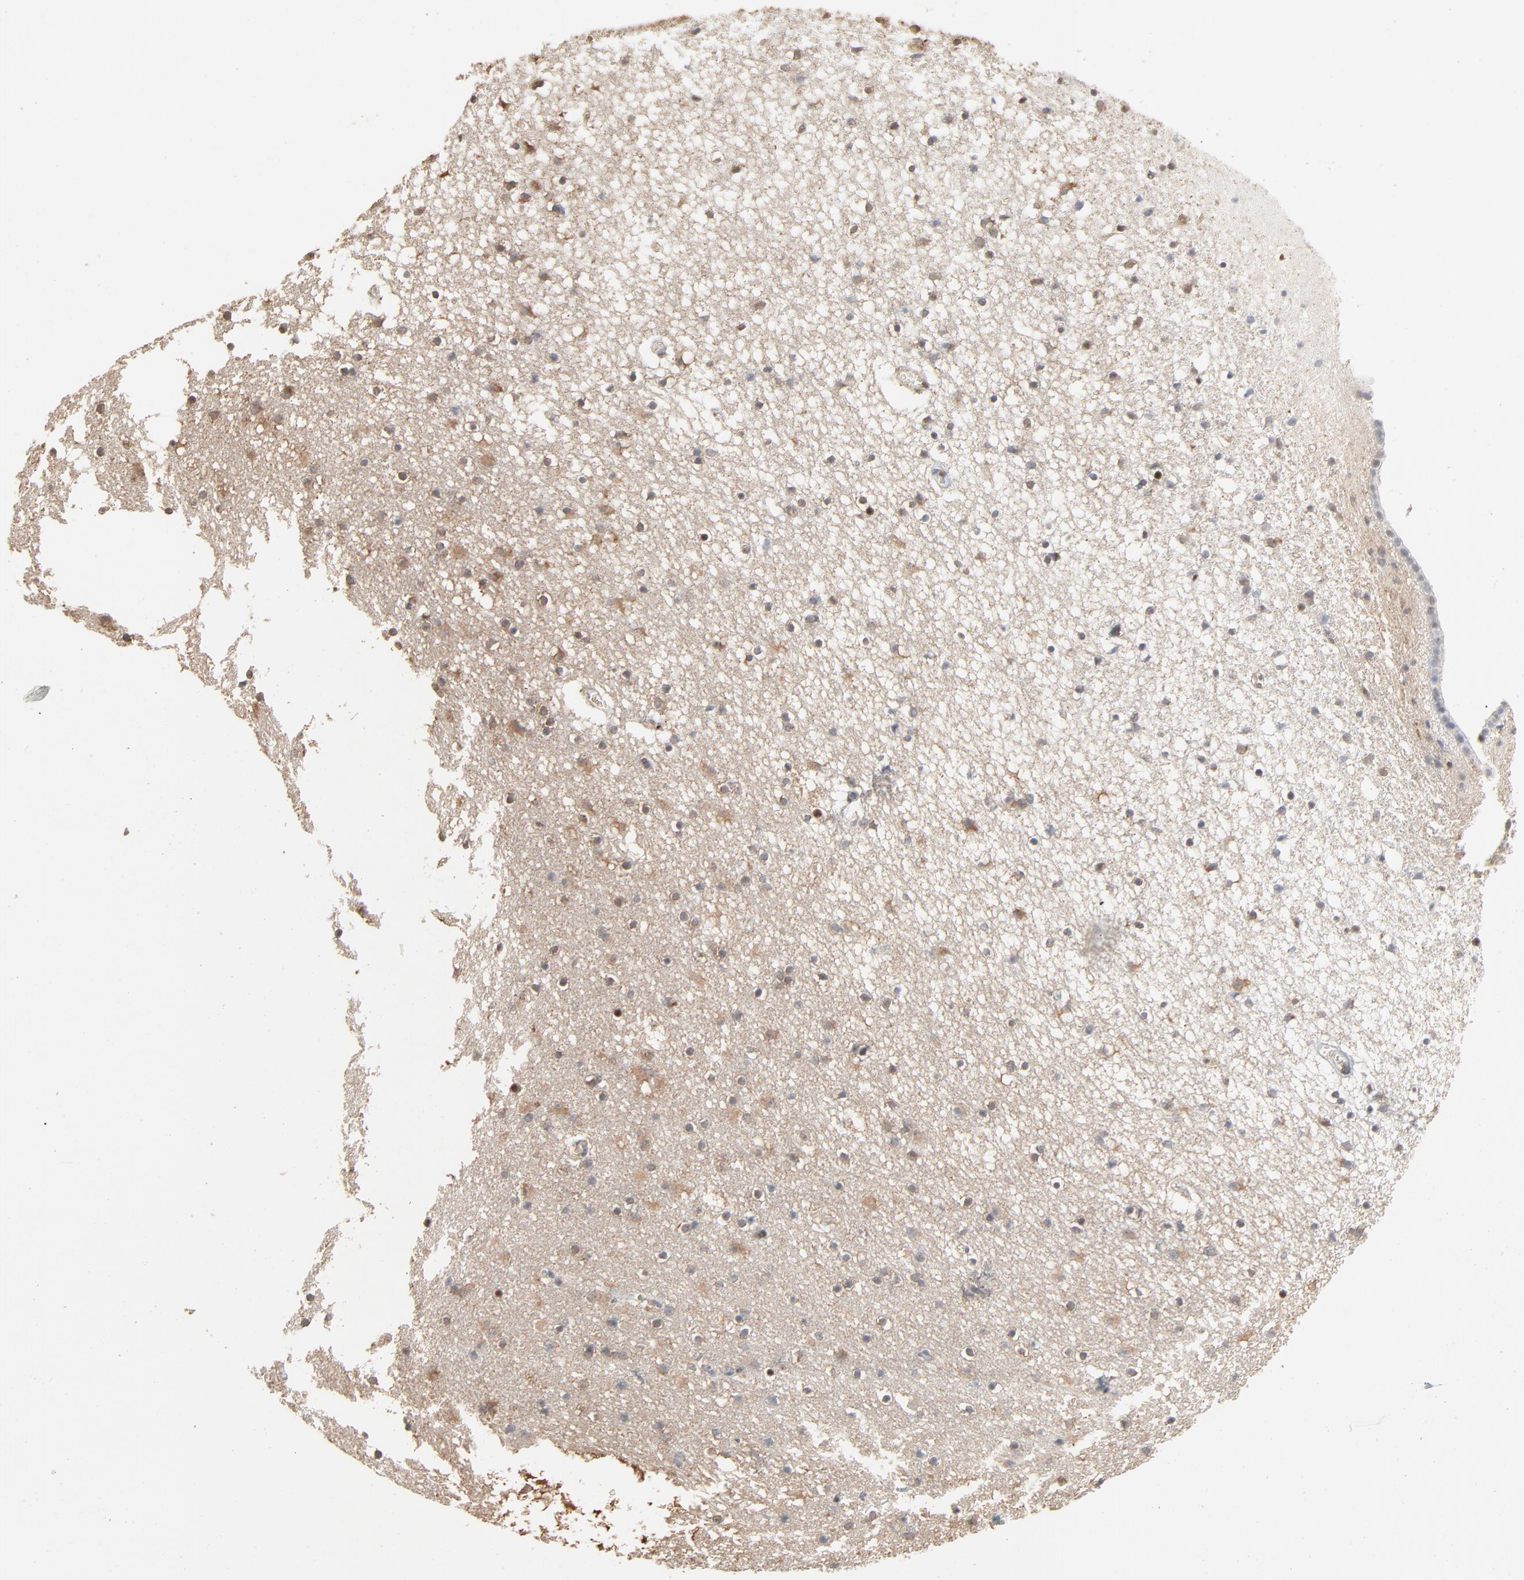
{"staining": {"intensity": "strong", "quantity": "25%-75%", "location": "cytoplasmic/membranous,nuclear"}, "tissue": "caudate", "cell_type": "Glial cells", "image_type": "normal", "snomed": [{"axis": "morphology", "description": "Normal tissue, NOS"}, {"axis": "topography", "description": "Lateral ventricle wall"}], "caption": "Protein staining of benign caudate shows strong cytoplasmic/membranous,nuclear expression in approximately 25%-75% of glial cells.", "gene": "CCT5", "patient": {"sex": "male", "age": 45}}